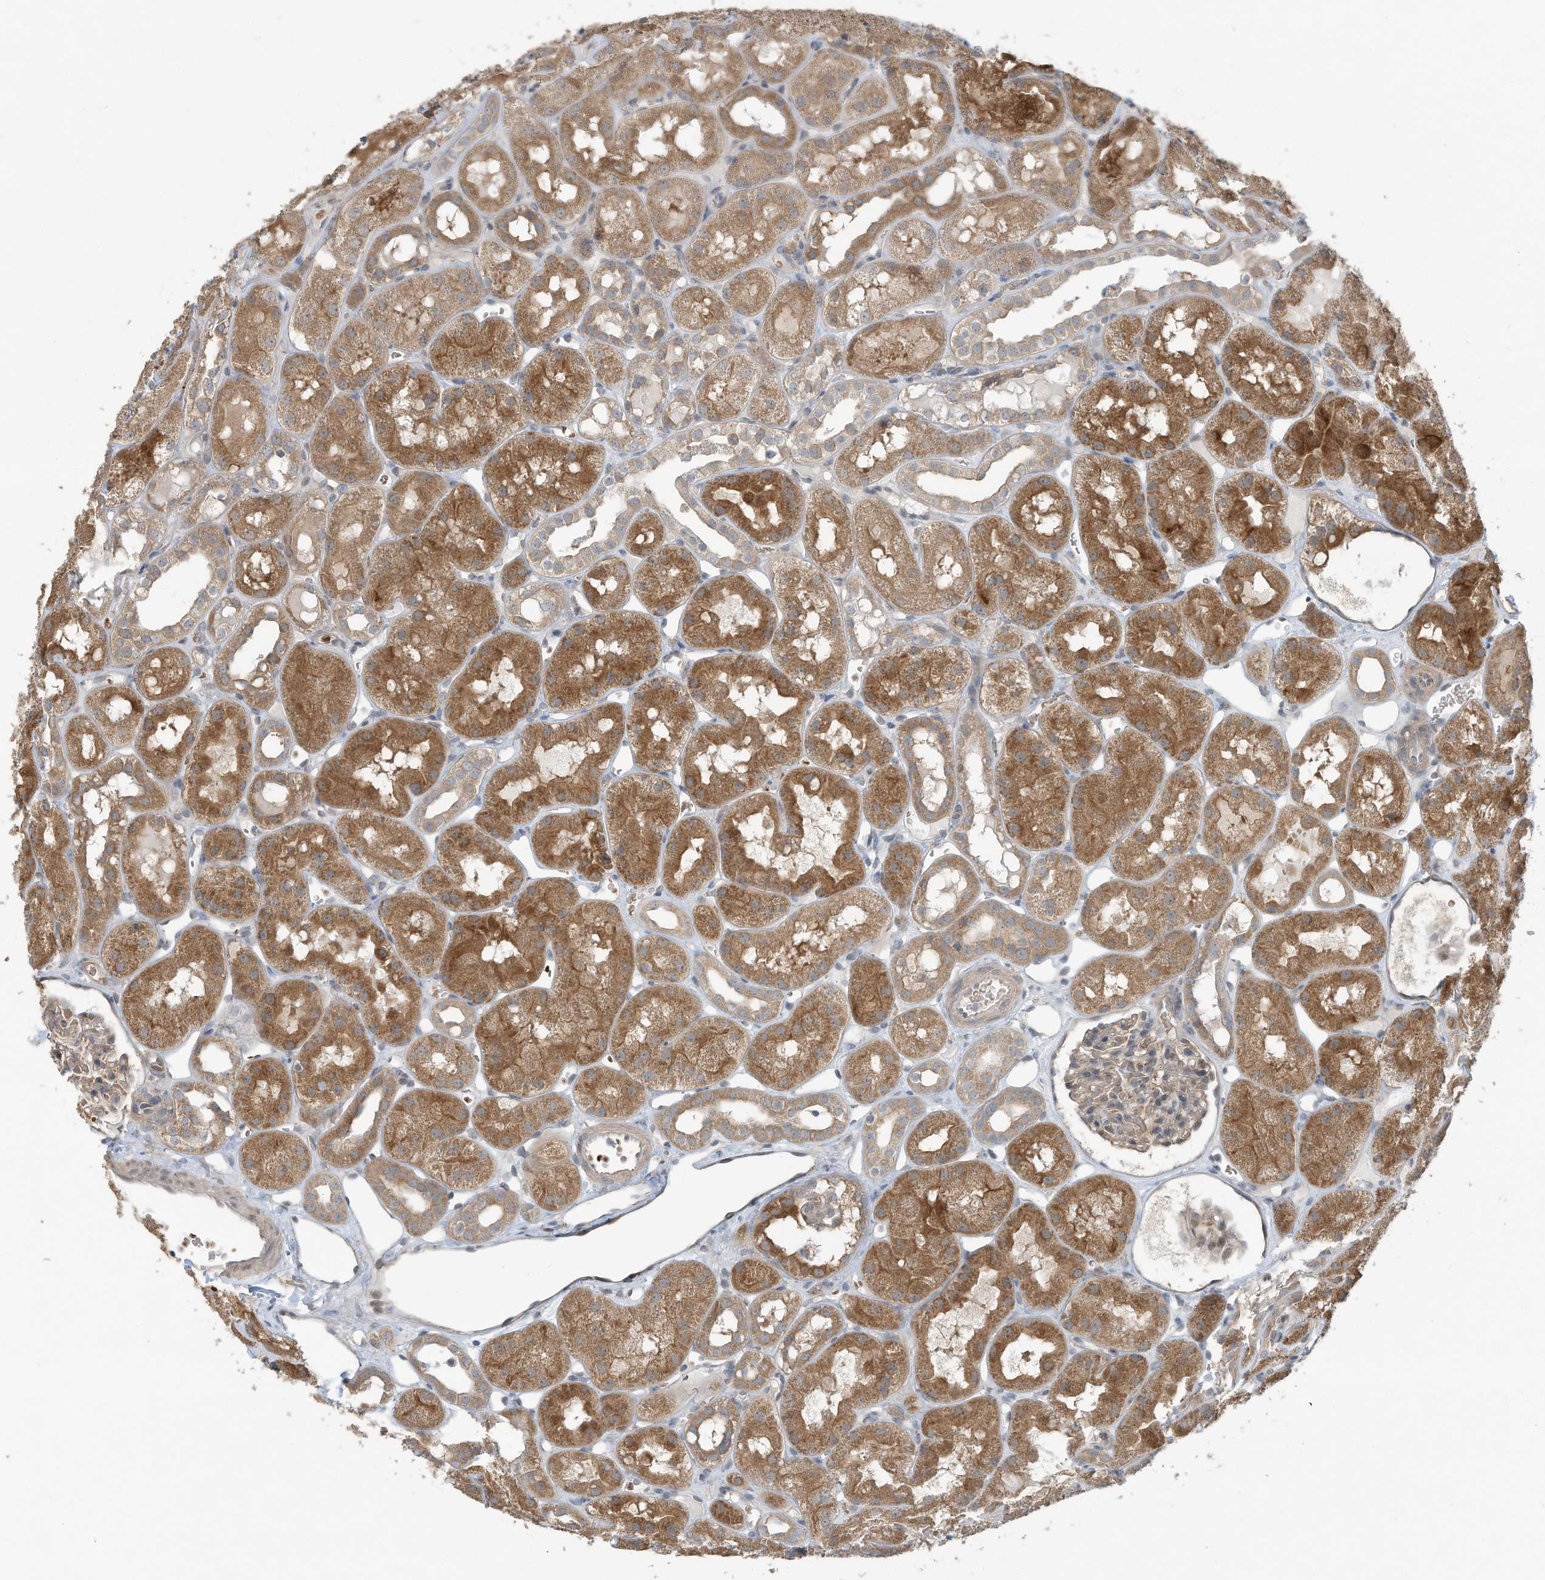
{"staining": {"intensity": "negative", "quantity": "none", "location": "none"}, "tissue": "kidney", "cell_type": "Cells in glomeruli", "image_type": "normal", "snomed": [{"axis": "morphology", "description": "Normal tissue, NOS"}, {"axis": "topography", "description": "Kidney"}], "caption": "An immunohistochemistry (IHC) micrograph of unremarkable kidney is shown. There is no staining in cells in glomeruli of kidney.", "gene": "ERI2", "patient": {"sex": "male", "age": 16}}